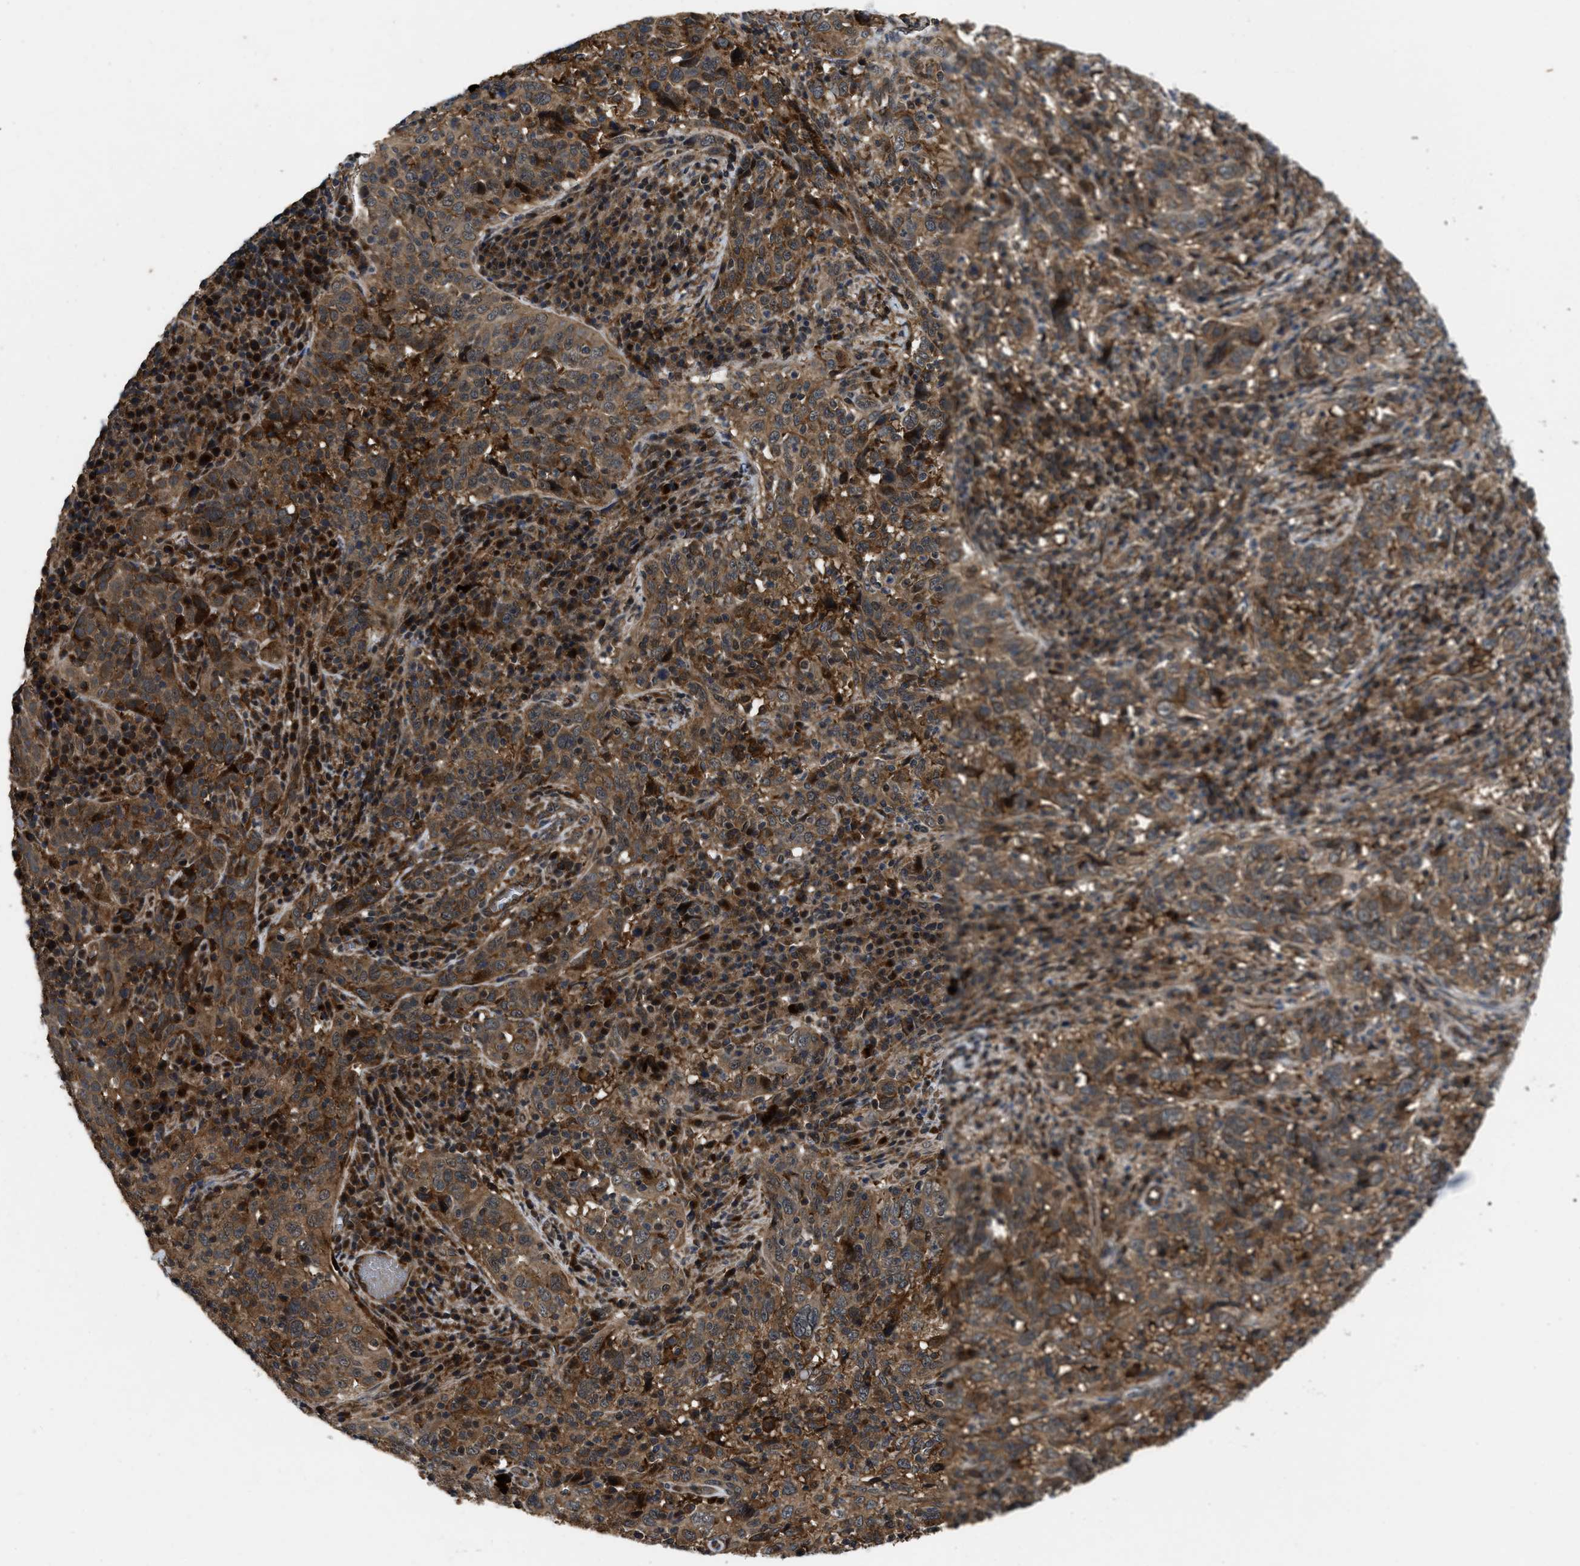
{"staining": {"intensity": "strong", "quantity": ">75%", "location": "cytoplasmic/membranous"}, "tissue": "cervical cancer", "cell_type": "Tumor cells", "image_type": "cancer", "snomed": [{"axis": "morphology", "description": "Squamous cell carcinoma, NOS"}, {"axis": "topography", "description": "Cervix"}], "caption": "Cervical cancer was stained to show a protein in brown. There is high levels of strong cytoplasmic/membranous staining in about >75% of tumor cells.", "gene": "PPWD1", "patient": {"sex": "female", "age": 46}}